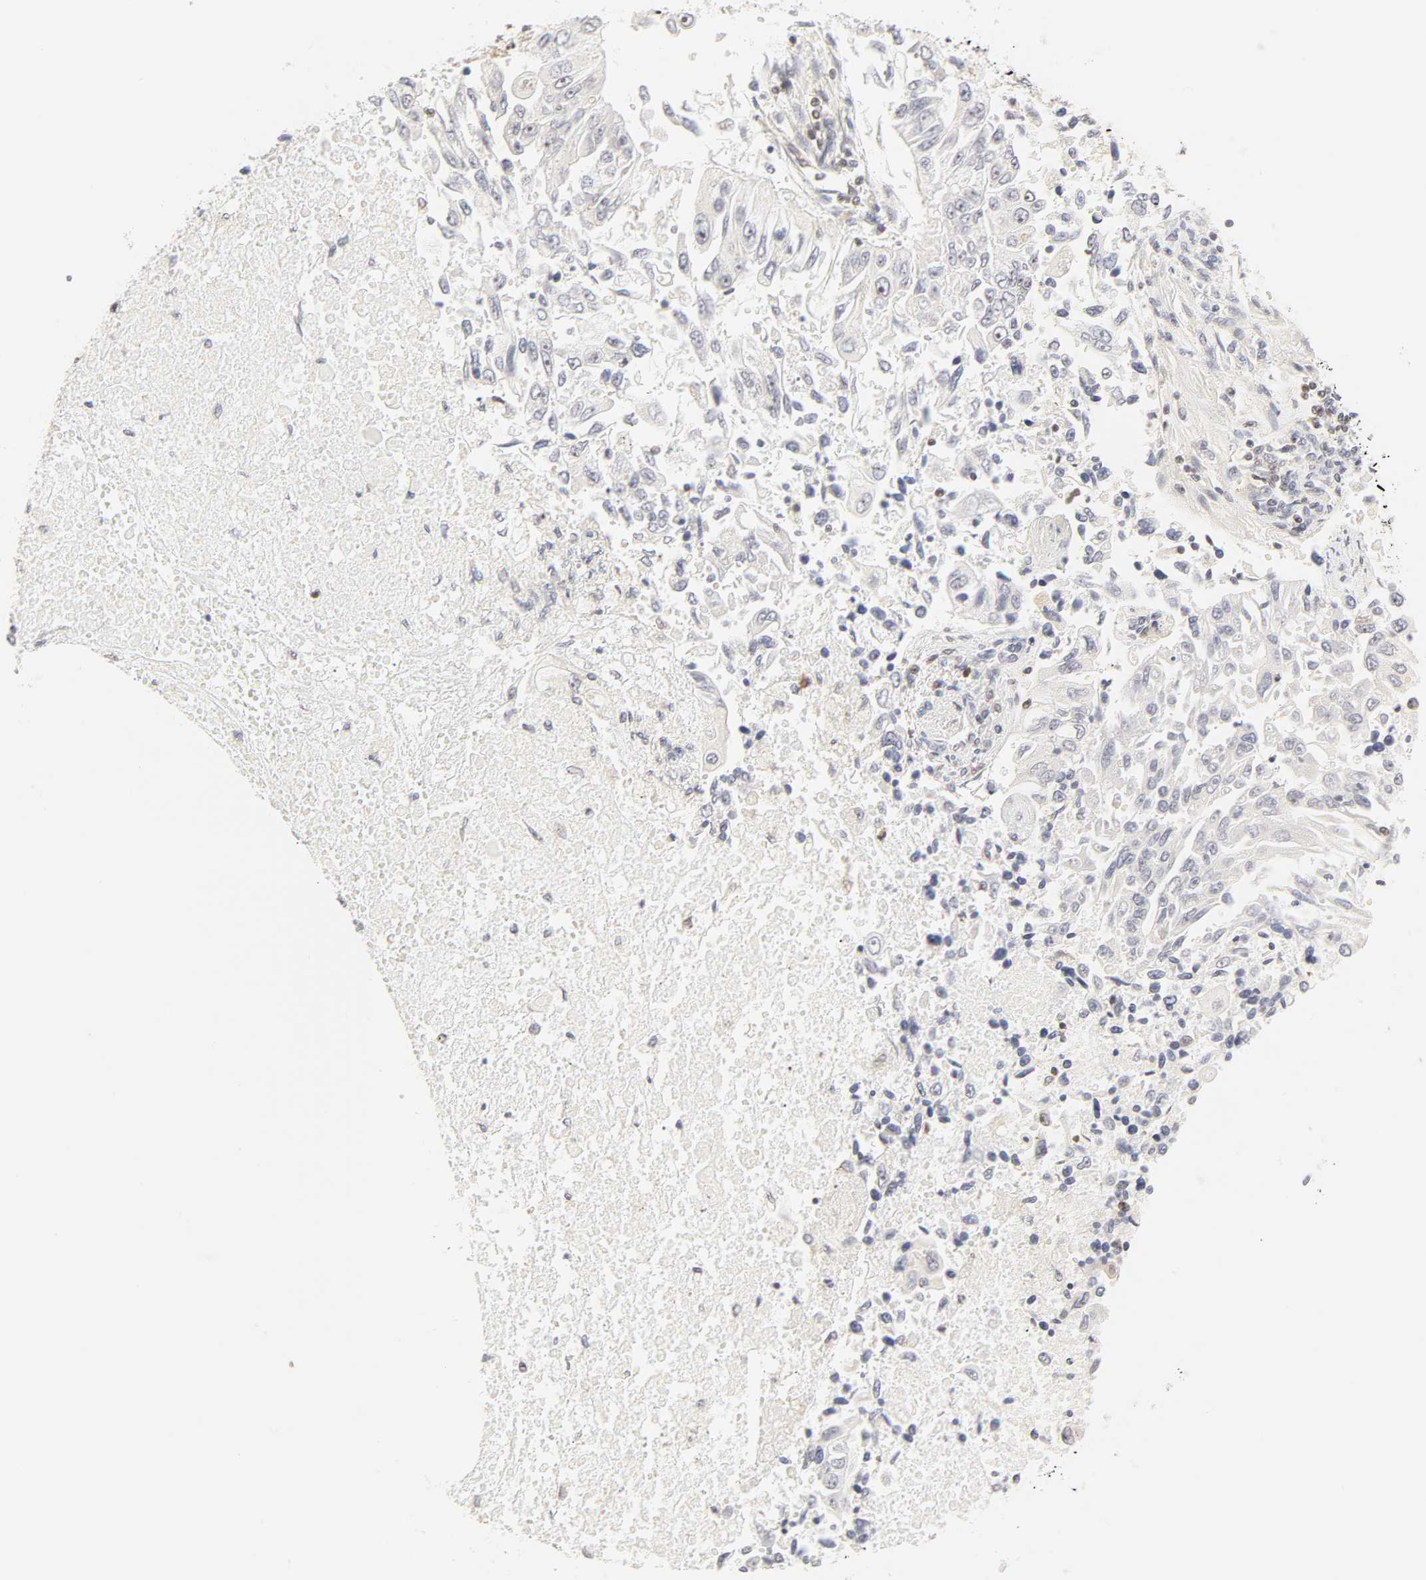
{"staining": {"intensity": "negative", "quantity": "none", "location": "none"}, "tissue": "lung cancer", "cell_type": "Tumor cells", "image_type": "cancer", "snomed": [{"axis": "morphology", "description": "Adenocarcinoma, NOS"}, {"axis": "topography", "description": "Lung"}], "caption": "Lung cancer was stained to show a protein in brown. There is no significant positivity in tumor cells.", "gene": "KIF2A", "patient": {"sex": "male", "age": 84}}